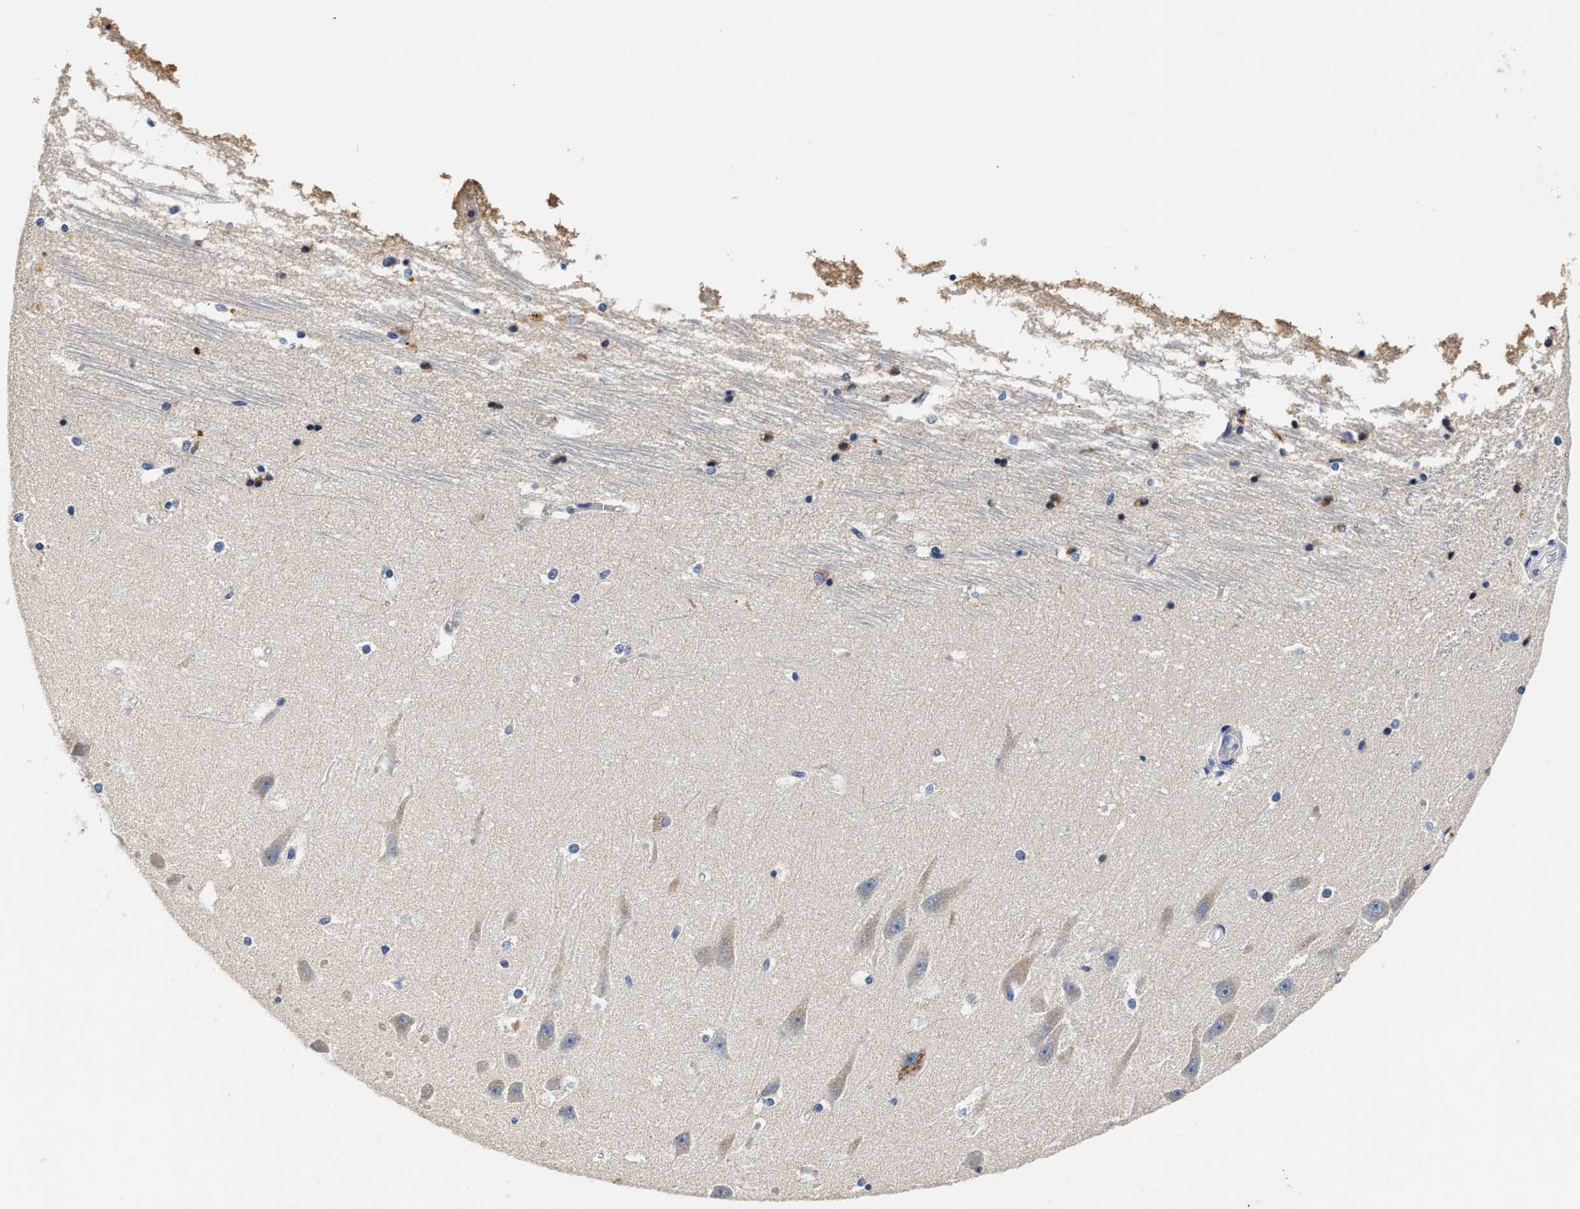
{"staining": {"intensity": "weak", "quantity": "<25%", "location": "cytoplasmic/membranous"}, "tissue": "hippocampus", "cell_type": "Glial cells", "image_type": "normal", "snomed": [{"axis": "morphology", "description": "Normal tissue, NOS"}, {"axis": "topography", "description": "Hippocampus"}], "caption": "This photomicrograph is of benign hippocampus stained with IHC to label a protein in brown with the nuclei are counter-stained blue. There is no positivity in glial cells. Nuclei are stained in blue.", "gene": "FAM185A", "patient": {"sex": "male", "age": 45}}